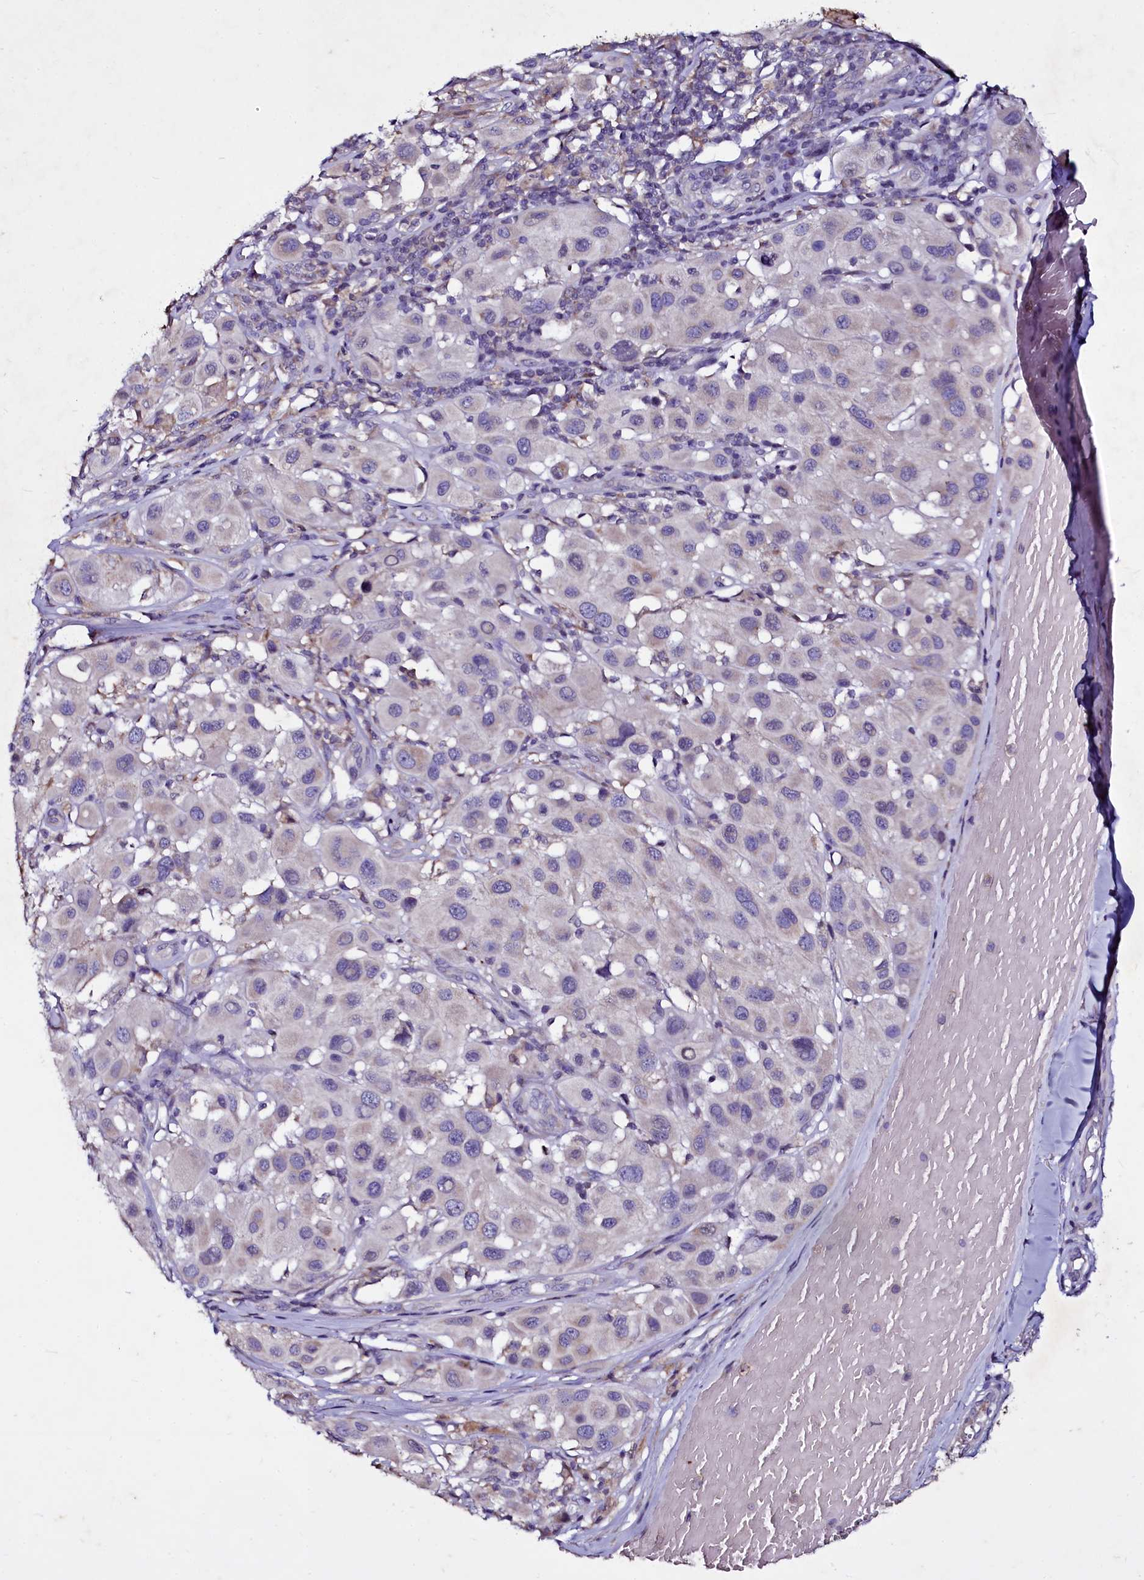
{"staining": {"intensity": "negative", "quantity": "none", "location": "none"}, "tissue": "melanoma", "cell_type": "Tumor cells", "image_type": "cancer", "snomed": [{"axis": "morphology", "description": "Malignant melanoma, Metastatic site"}, {"axis": "topography", "description": "Skin"}], "caption": "Immunohistochemistry (IHC) micrograph of neoplastic tissue: human melanoma stained with DAB (3,3'-diaminobenzidine) shows no significant protein expression in tumor cells.", "gene": "SELENOT", "patient": {"sex": "male", "age": 41}}